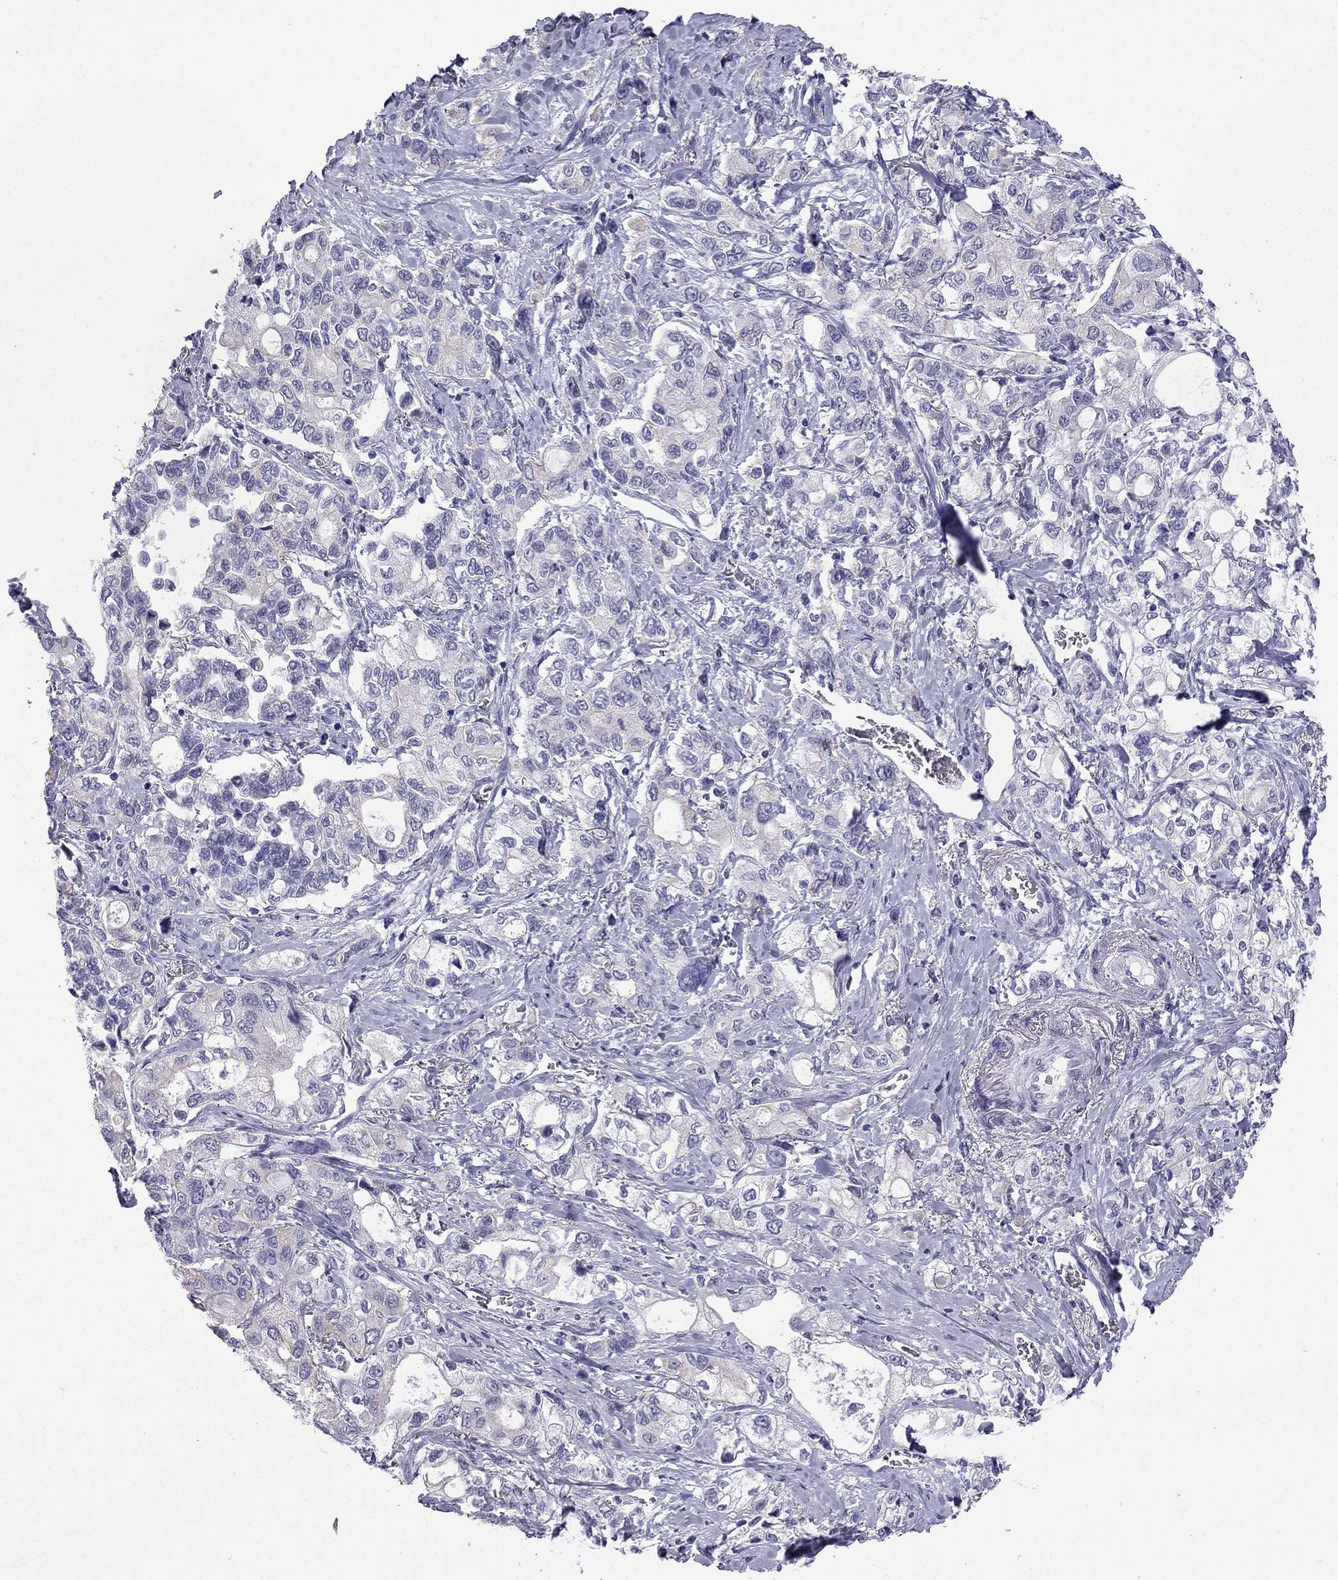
{"staining": {"intensity": "negative", "quantity": "none", "location": "none"}, "tissue": "stomach cancer", "cell_type": "Tumor cells", "image_type": "cancer", "snomed": [{"axis": "morphology", "description": "Adenocarcinoma, NOS"}, {"axis": "topography", "description": "Stomach"}], "caption": "Protein analysis of adenocarcinoma (stomach) reveals no significant positivity in tumor cells.", "gene": "GJA8", "patient": {"sex": "male", "age": 63}}